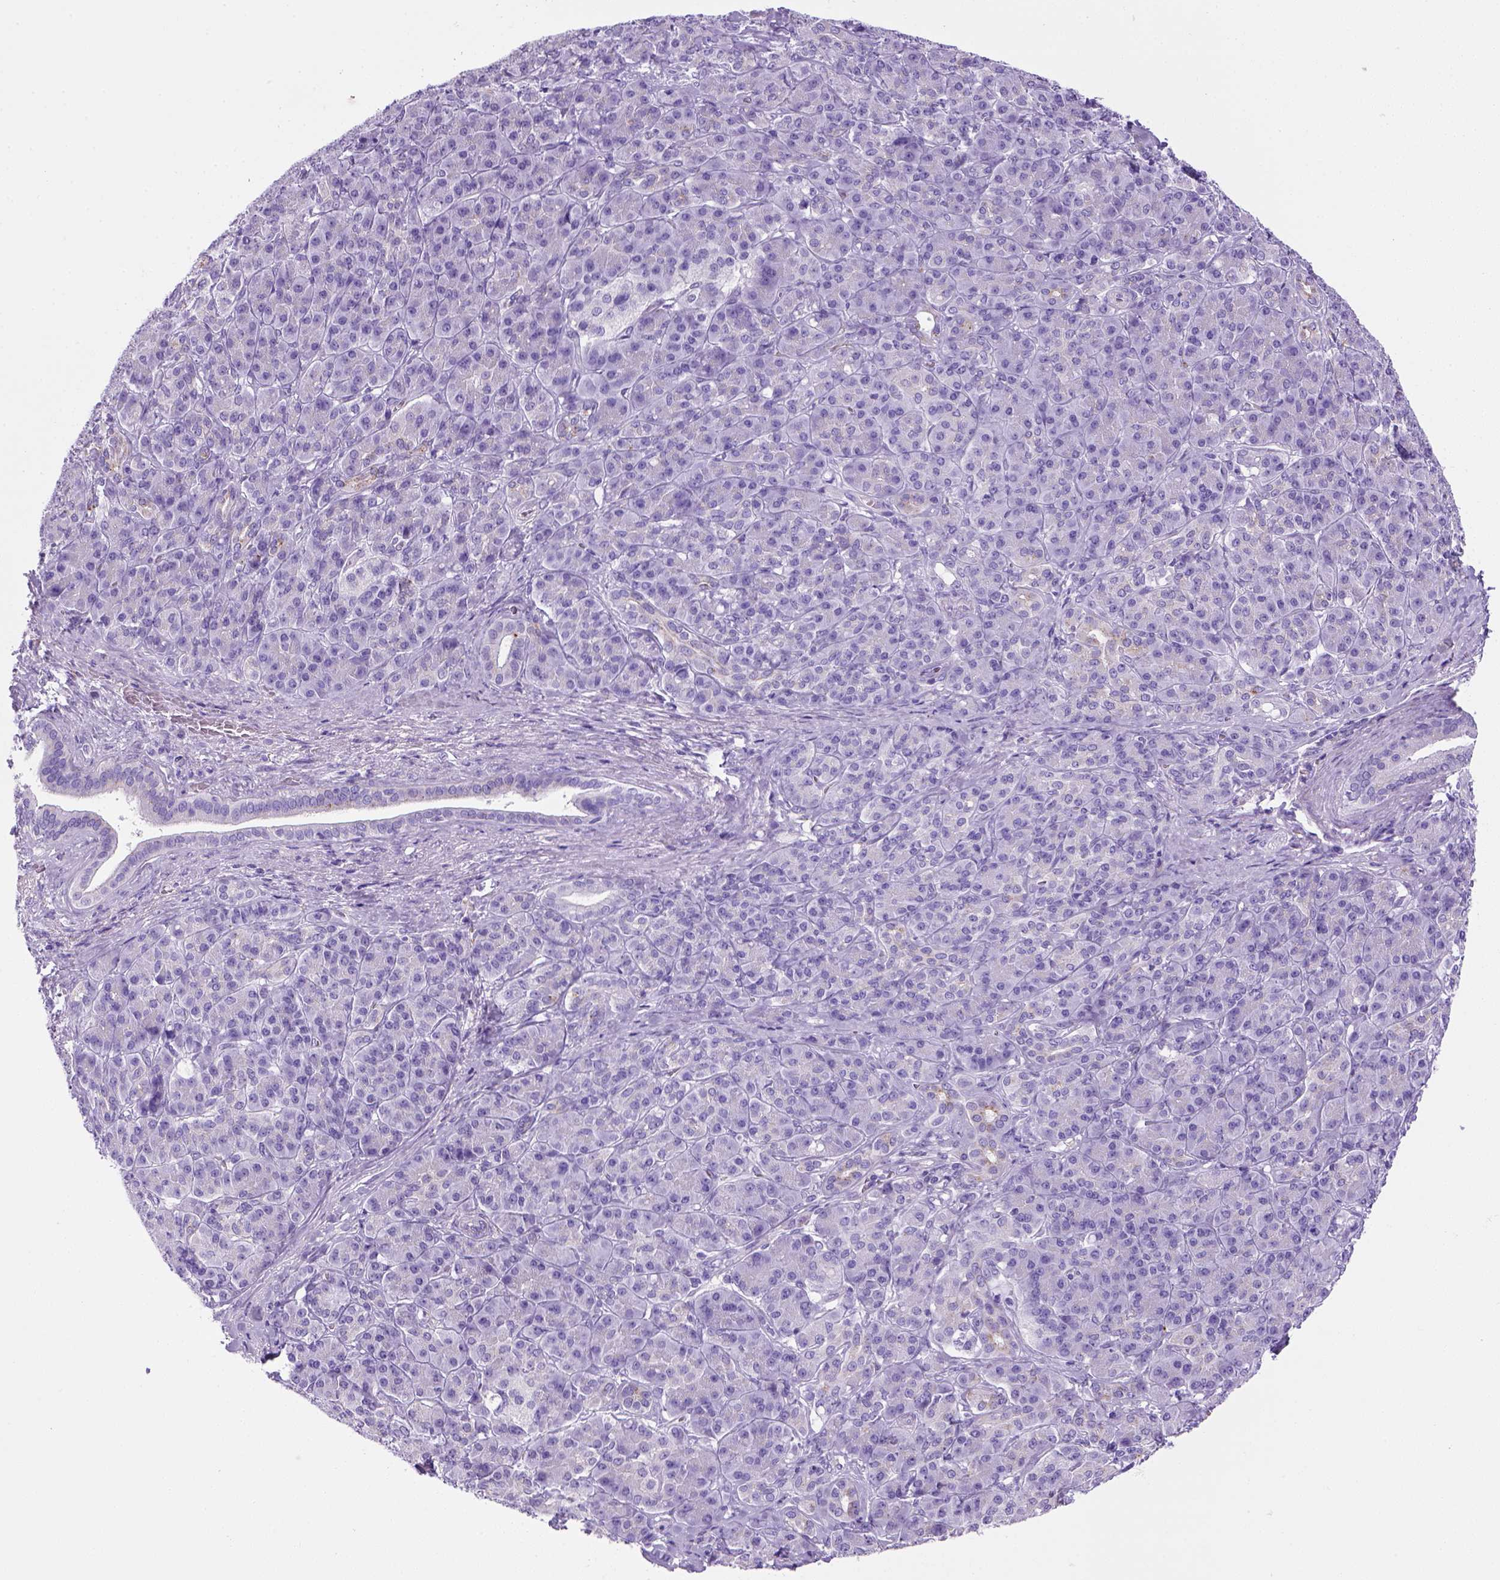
{"staining": {"intensity": "negative", "quantity": "none", "location": "none"}, "tissue": "pancreatic cancer", "cell_type": "Tumor cells", "image_type": "cancer", "snomed": [{"axis": "morphology", "description": "Normal tissue, NOS"}, {"axis": "morphology", "description": "Inflammation, NOS"}, {"axis": "morphology", "description": "Adenocarcinoma, NOS"}, {"axis": "topography", "description": "Pancreas"}], "caption": "This histopathology image is of pancreatic cancer (adenocarcinoma) stained with immunohistochemistry to label a protein in brown with the nuclei are counter-stained blue. There is no staining in tumor cells. (Brightfield microscopy of DAB (3,3'-diaminobenzidine) immunohistochemistry (IHC) at high magnification).", "gene": "ARHGEF33", "patient": {"sex": "male", "age": 57}}